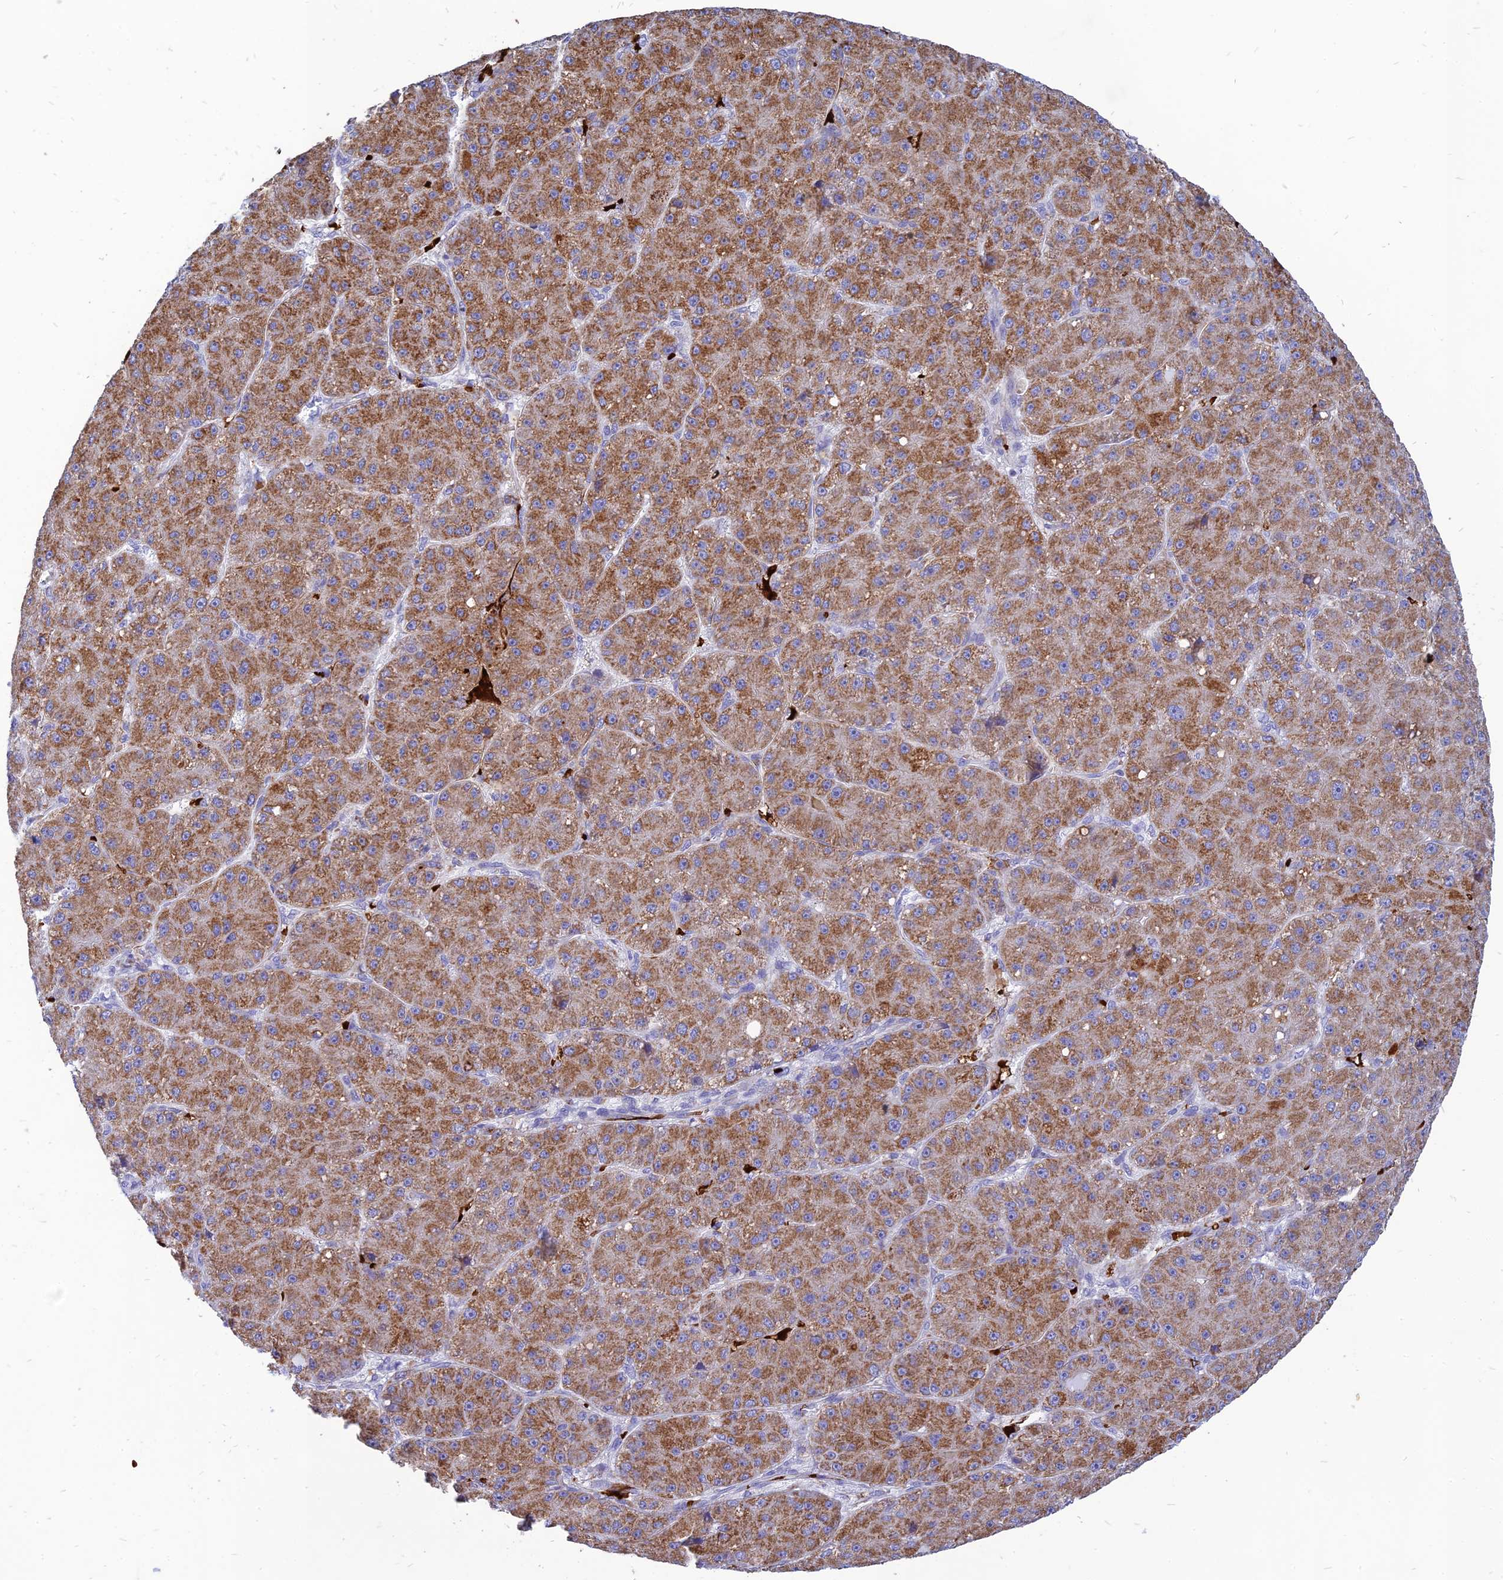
{"staining": {"intensity": "moderate", "quantity": ">75%", "location": "cytoplasmic/membranous"}, "tissue": "liver cancer", "cell_type": "Tumor cells", "image_type": "cancer", "snomed": [{"axis": "morphology", "description": "Carcinoma, Hepatocellular, NOS"}, {"axis": "topography", "description": "Liver"}], "caption": "This histopathology image exhibits liver cancer (hepatocellular carcinoma) stained with immunohistochemistry (IHC) to label a protein in brown. The cytoplasmic/membranous of tumor cells show moderate positivity for the protein. Nuclei are counter-stained blue.", "gene": "HHAT", "patient": {"sex": "male", "age": 67}}